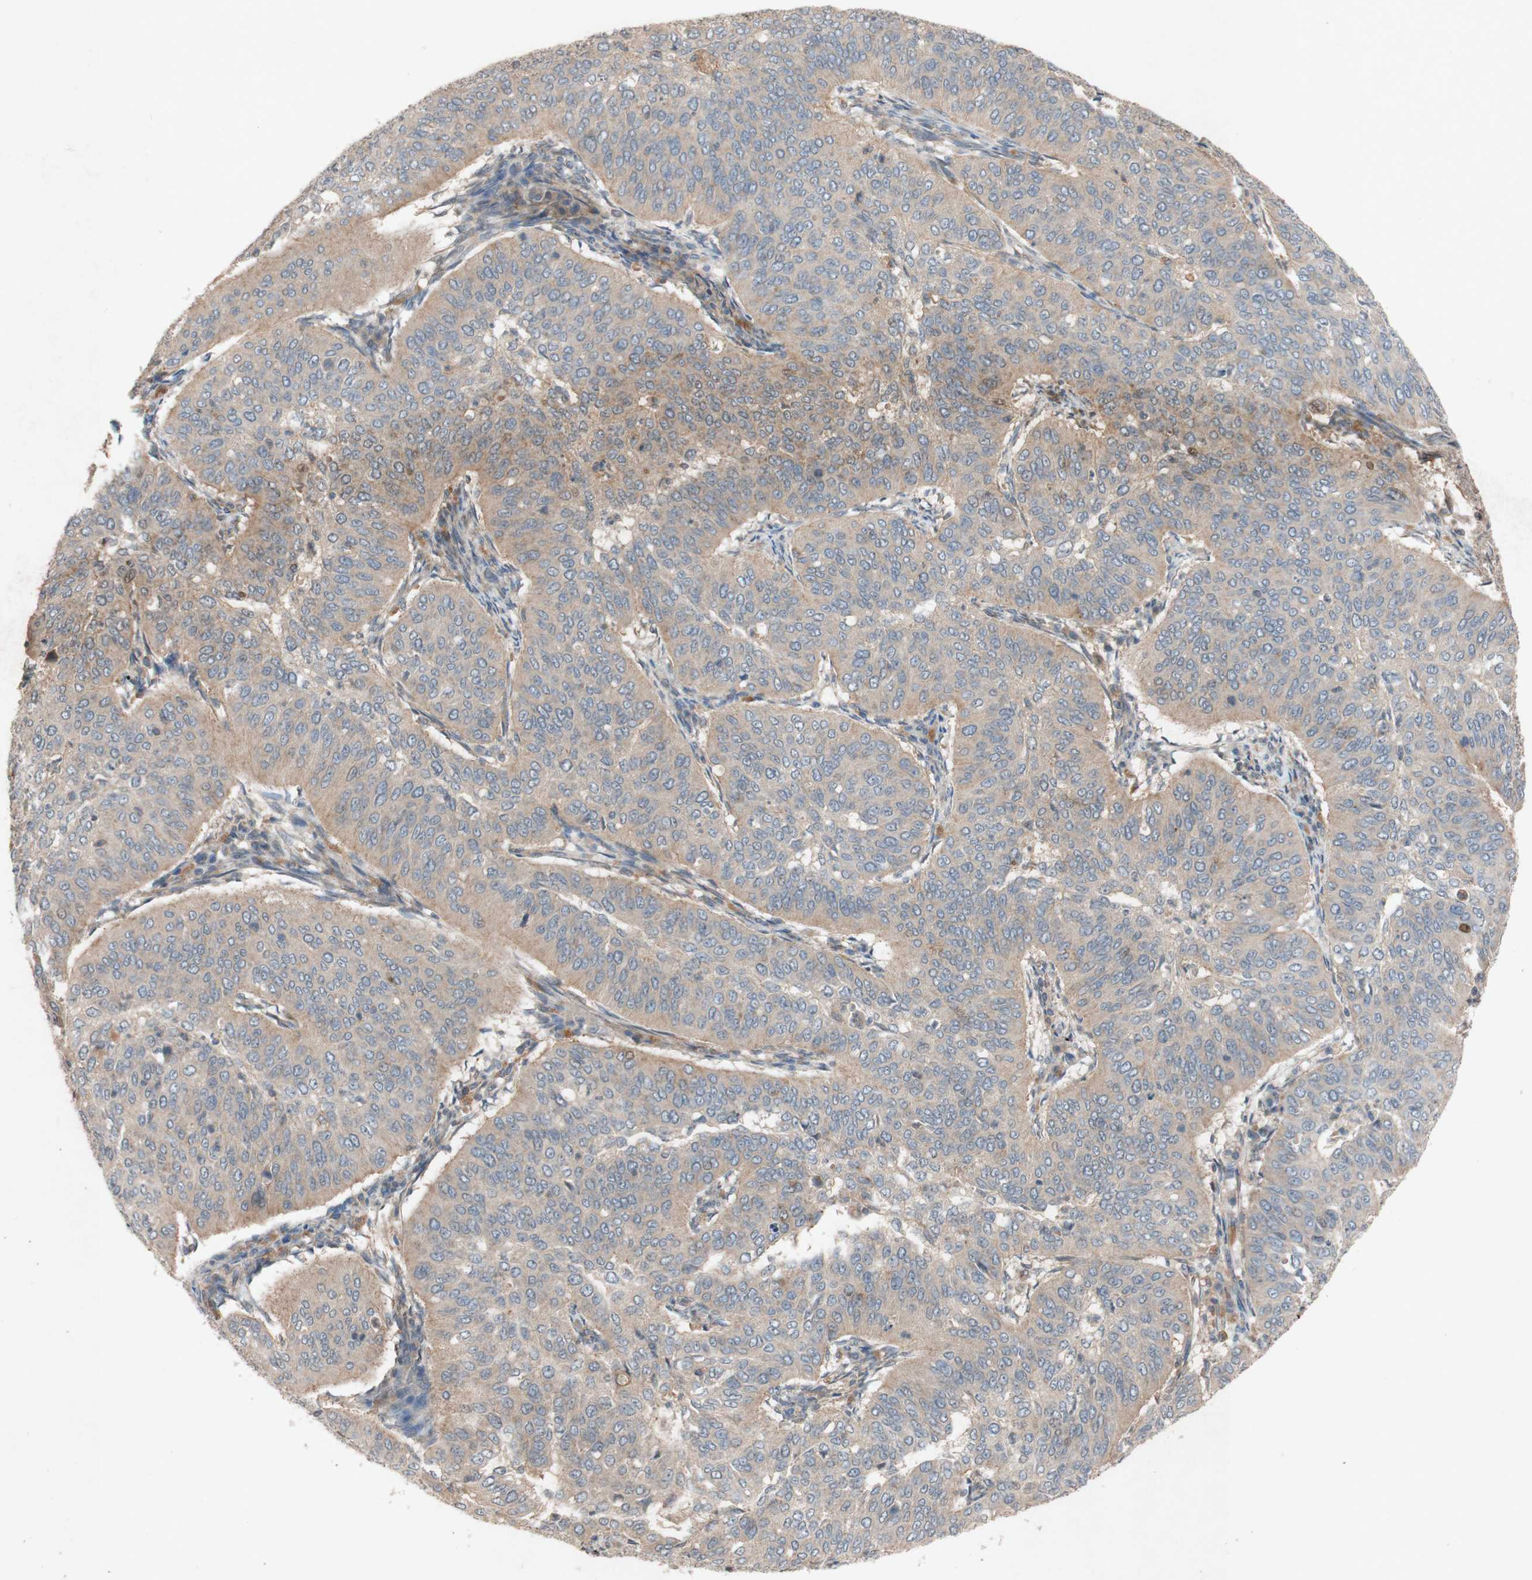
{"staining": {"intensity": "weak", "quantity": ">75%", "location": "cytoplasmic/membranous"}, "tissue": "cervical cancer", "cell_type": "Tumor cells", "image_type": "cancer", "snomed": [{"axis": "morphology", "description": "Normal tissue, NOS"}, {"axis": "morphology", "description": "Squamous cell carcinoma, NOS"}, {"axis": "topography", "description": "Cervix"}], "caption": "Protein staining demonstrates weak cytoplasmic/membranous staining in about >75% of tumor cells in cervical squamous cell carcinoma.", "gene": "ATP6V1F", "patient": {"sex": "female", "age": 39}}